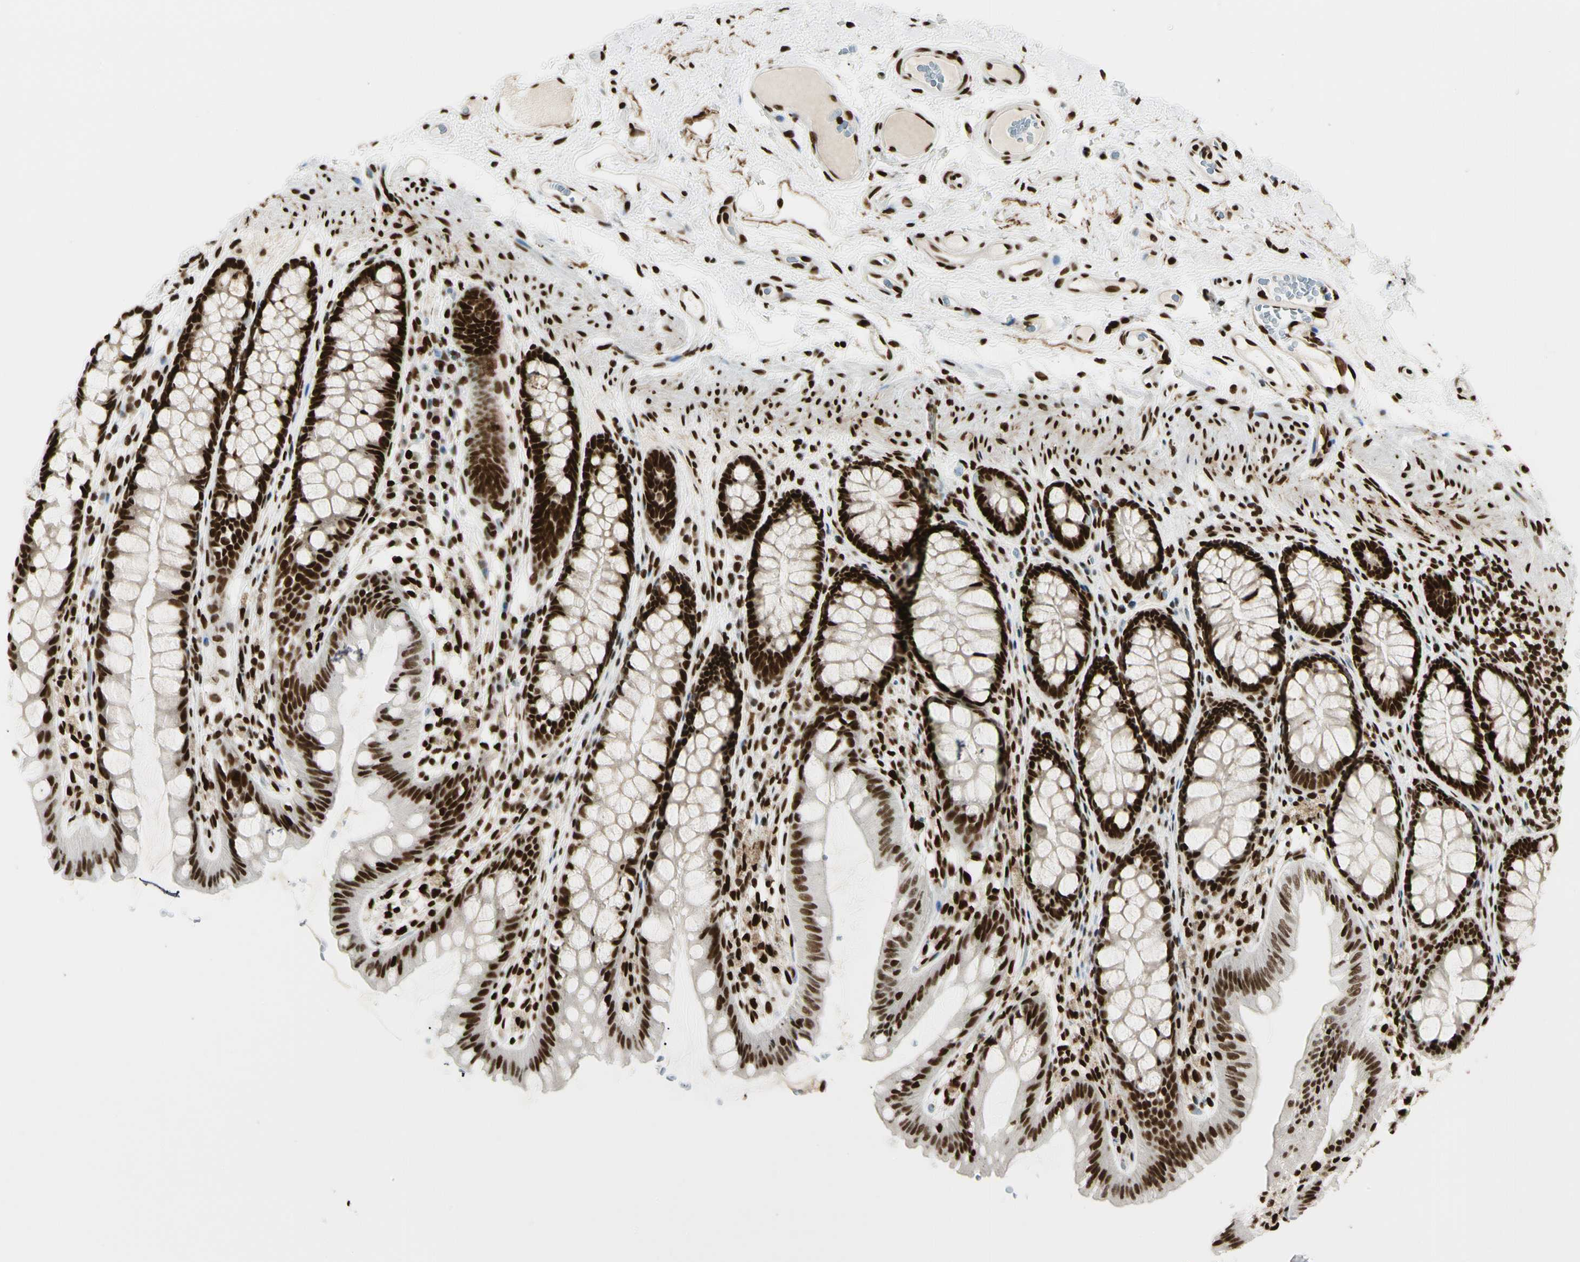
{"staining": {"intensity": "strong", "quantity": ">75%", "location": "nuclear"}, "tissue": "colon", "cell_type": "Endothelial cells", "image_type": "normal", "snomed": [{"axis": "morphology", "description": "Normal tissue, NOS"}, {"axis": "topography", "description": "Colon"}], "caption": "Protein staining reveals strong nuclear expression in approximately >75% of endothelial cells in benign colon.", "gene": "FUS", "patient": {"sex": "female", "age": 55}}